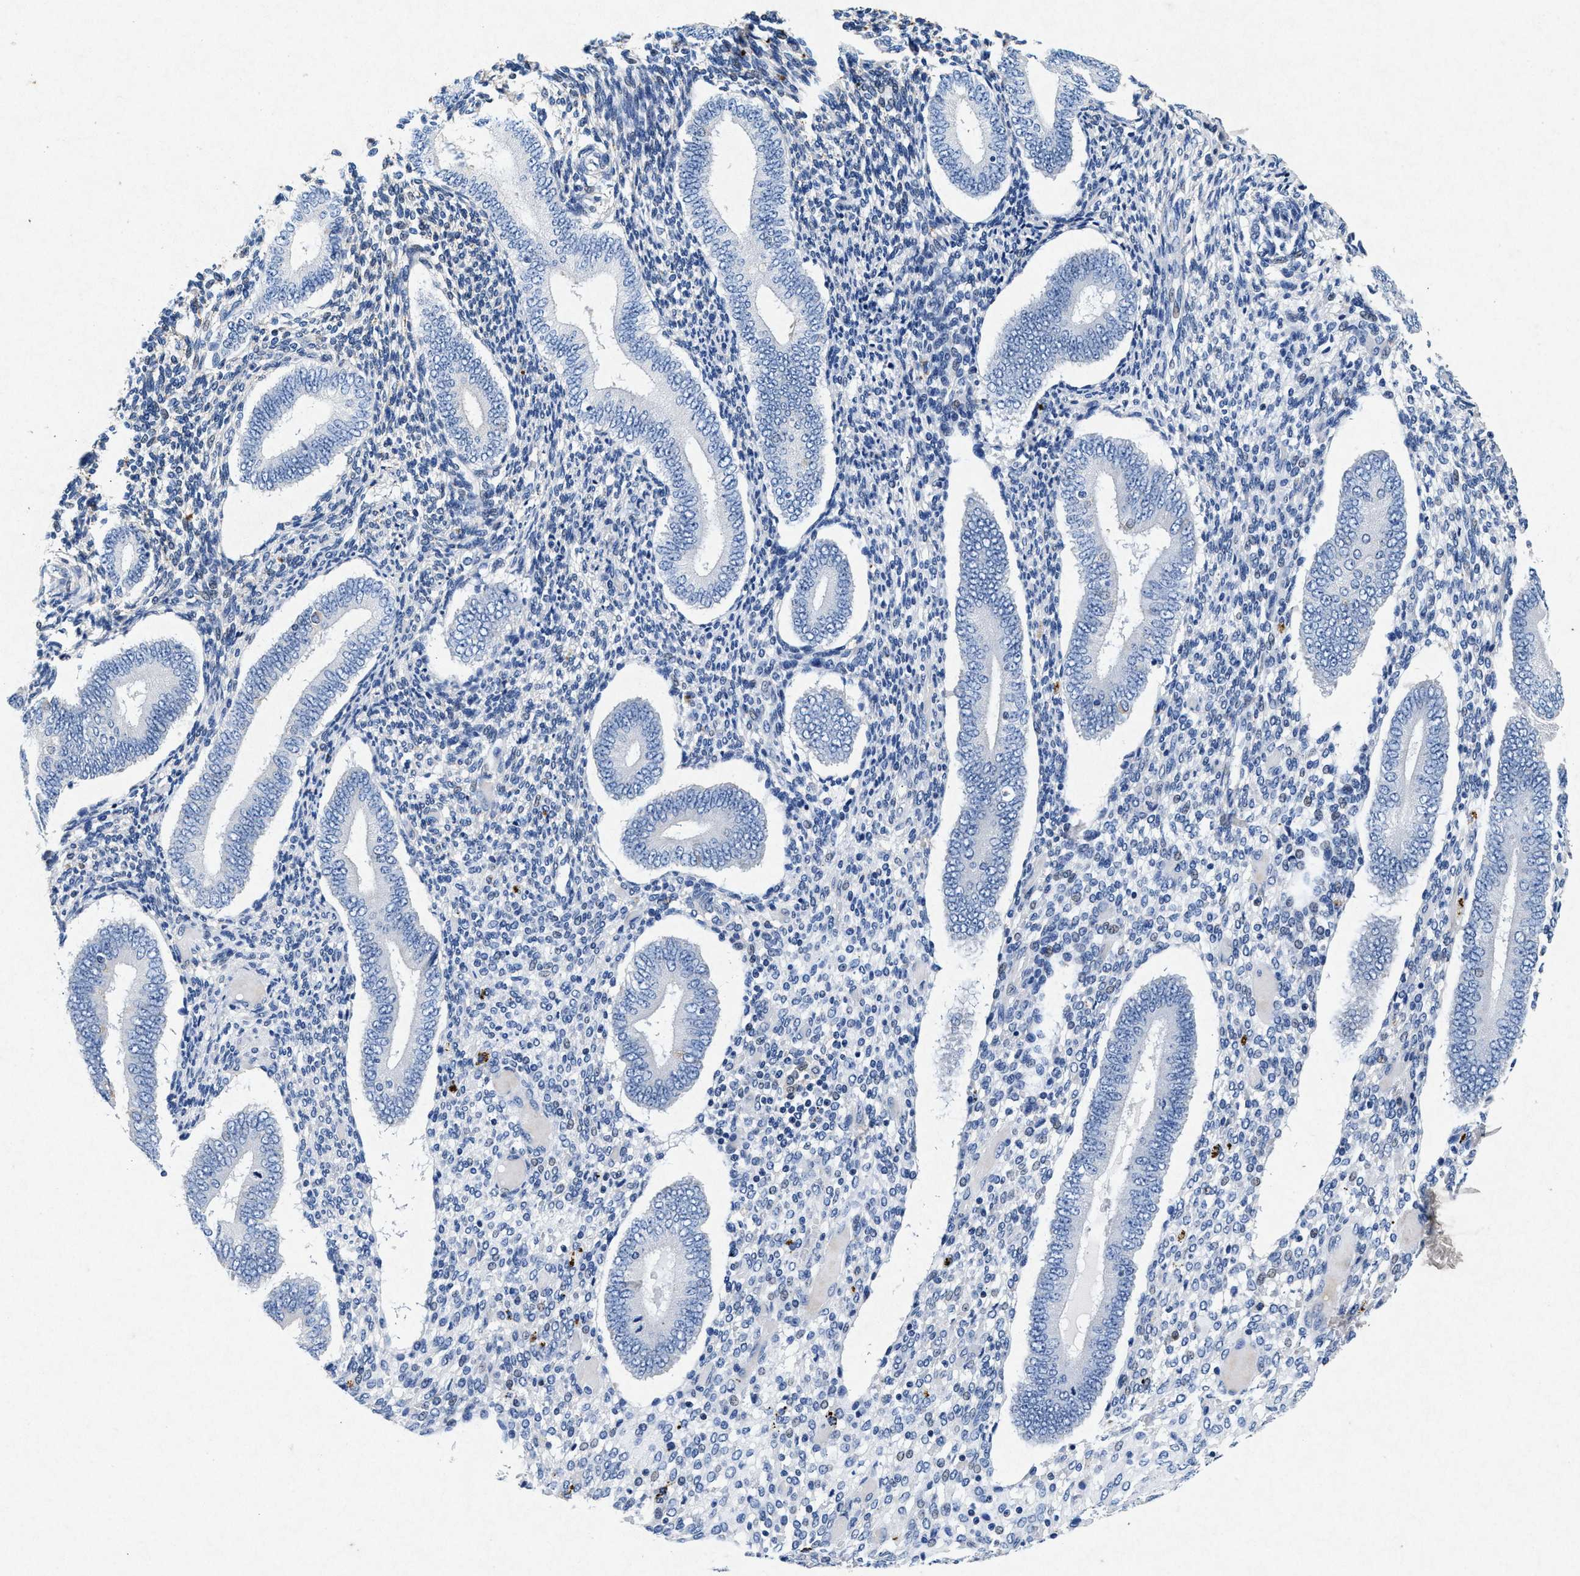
{"staining": {"intensity": "negative", "quantity": "none", "location": "none"}, "tissue": "endometrium", "cell_type": "Cells in endometrial stroma", "image_type": "normal", "snomed": [{"axis": "morphology", "description": "Normal tissue, NOS"}, {"axis": "topography", "description": "Endometrium"}], "caption": "Protein analysis of normal endometrium displays no significant staining in cells in endometrial stroma. (IHC, brightfield microscopy, high magnification).", "gene": "MAP6", "patient": {"sex": "female", "age": 42}}